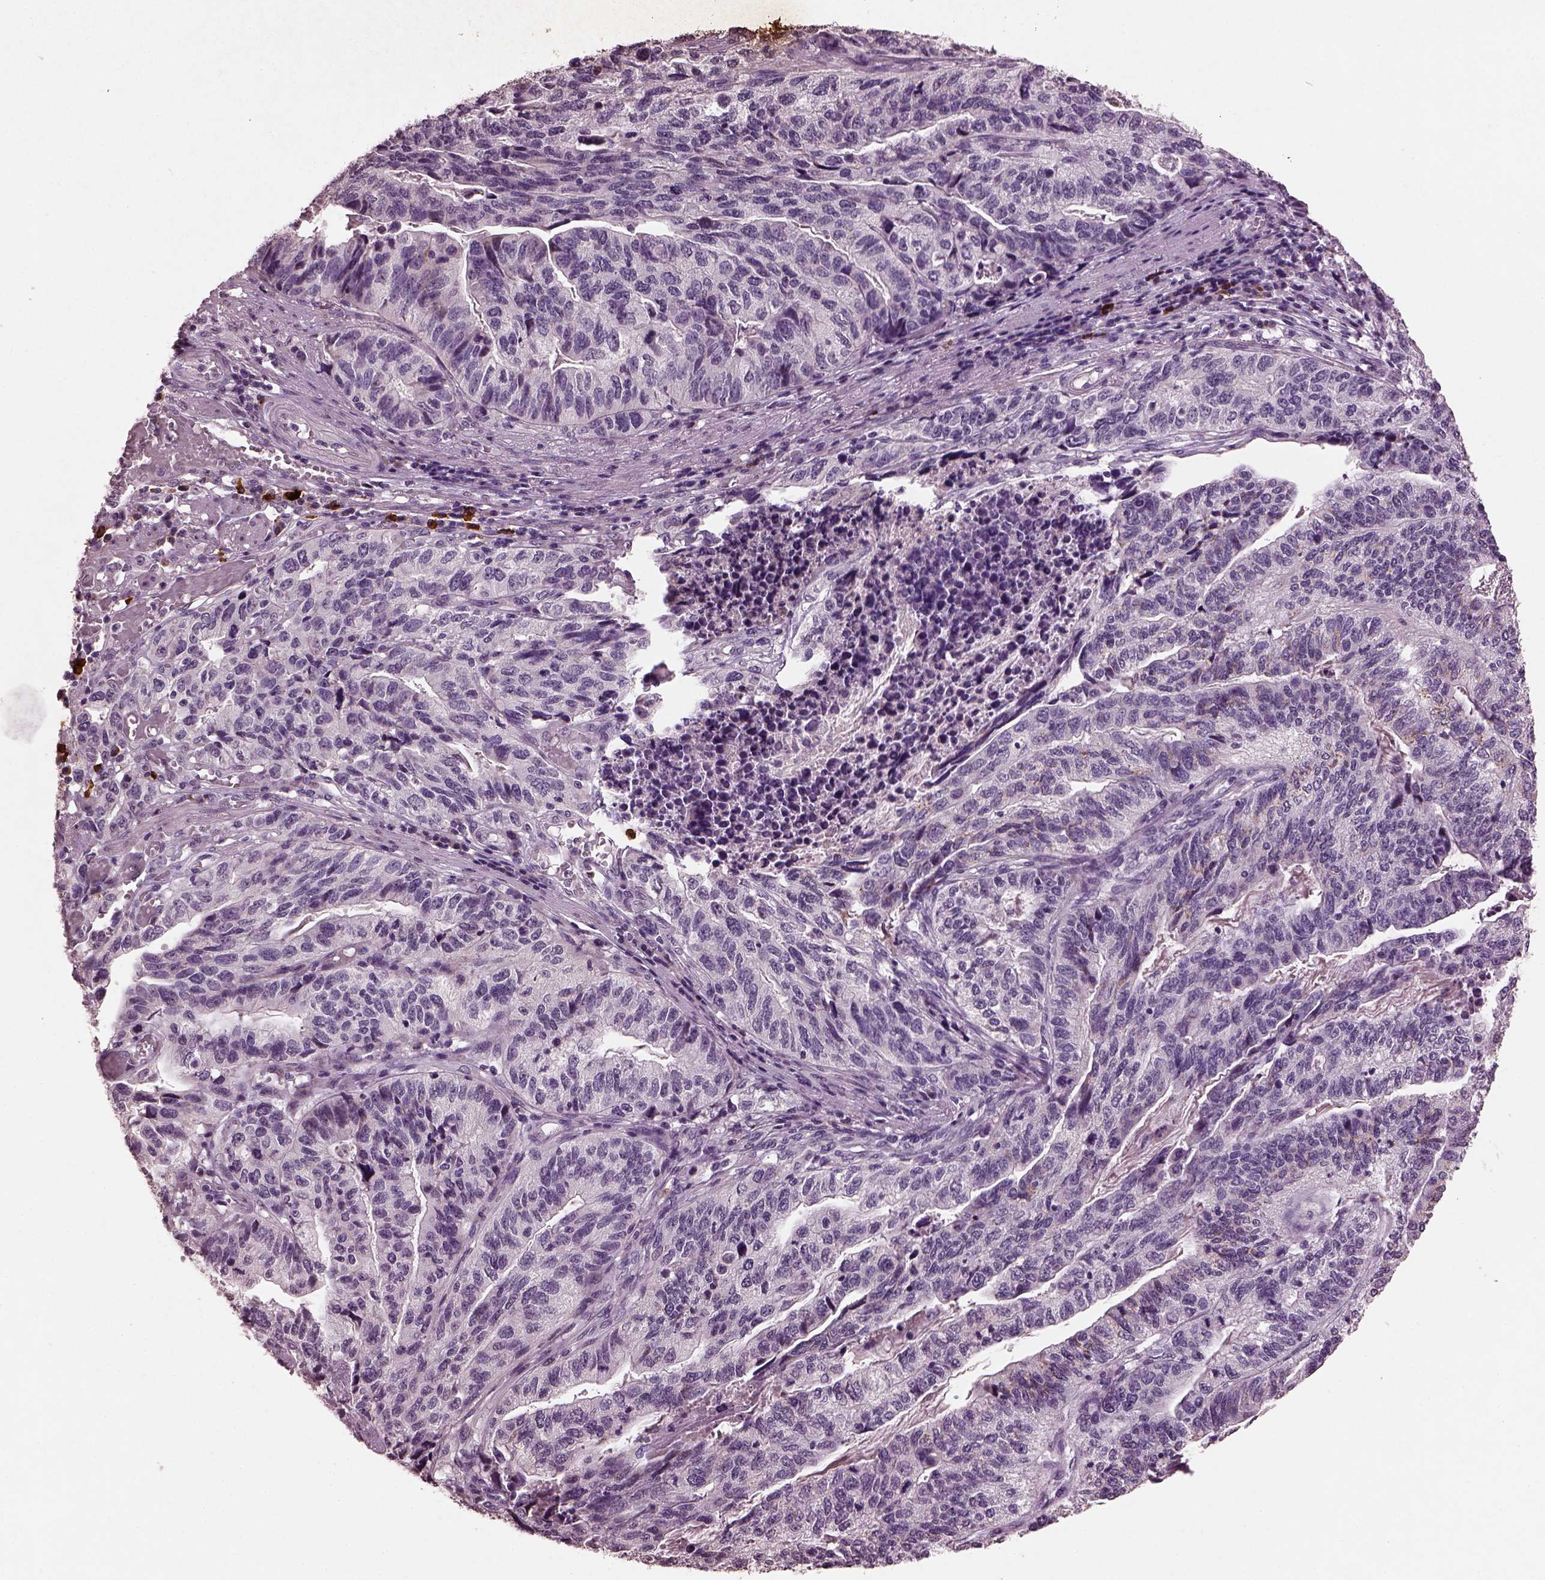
{"staining": {"intensity": "negative", "quantity": "none", "location": "none"}, "tissue": "stomach cancer", "cell_type": "Tumor cells", "image_type": "cancer", "snomed": [{"axis": "morphology", "description": "Adenocarcinoma, NOS"}, {"axis": "topography", "description": "Stomach, upper"}], "caption": "Protein analysis of stomach cancer reveals no significant staining in tumor cells. (Stains: DAB immunohistochemistry with hematoxylin counter stain, Microscopy: brightfield microscopy at high magnification).", "gene": "IL18RAP", "patient": {"sex": "female", "age": 67}}